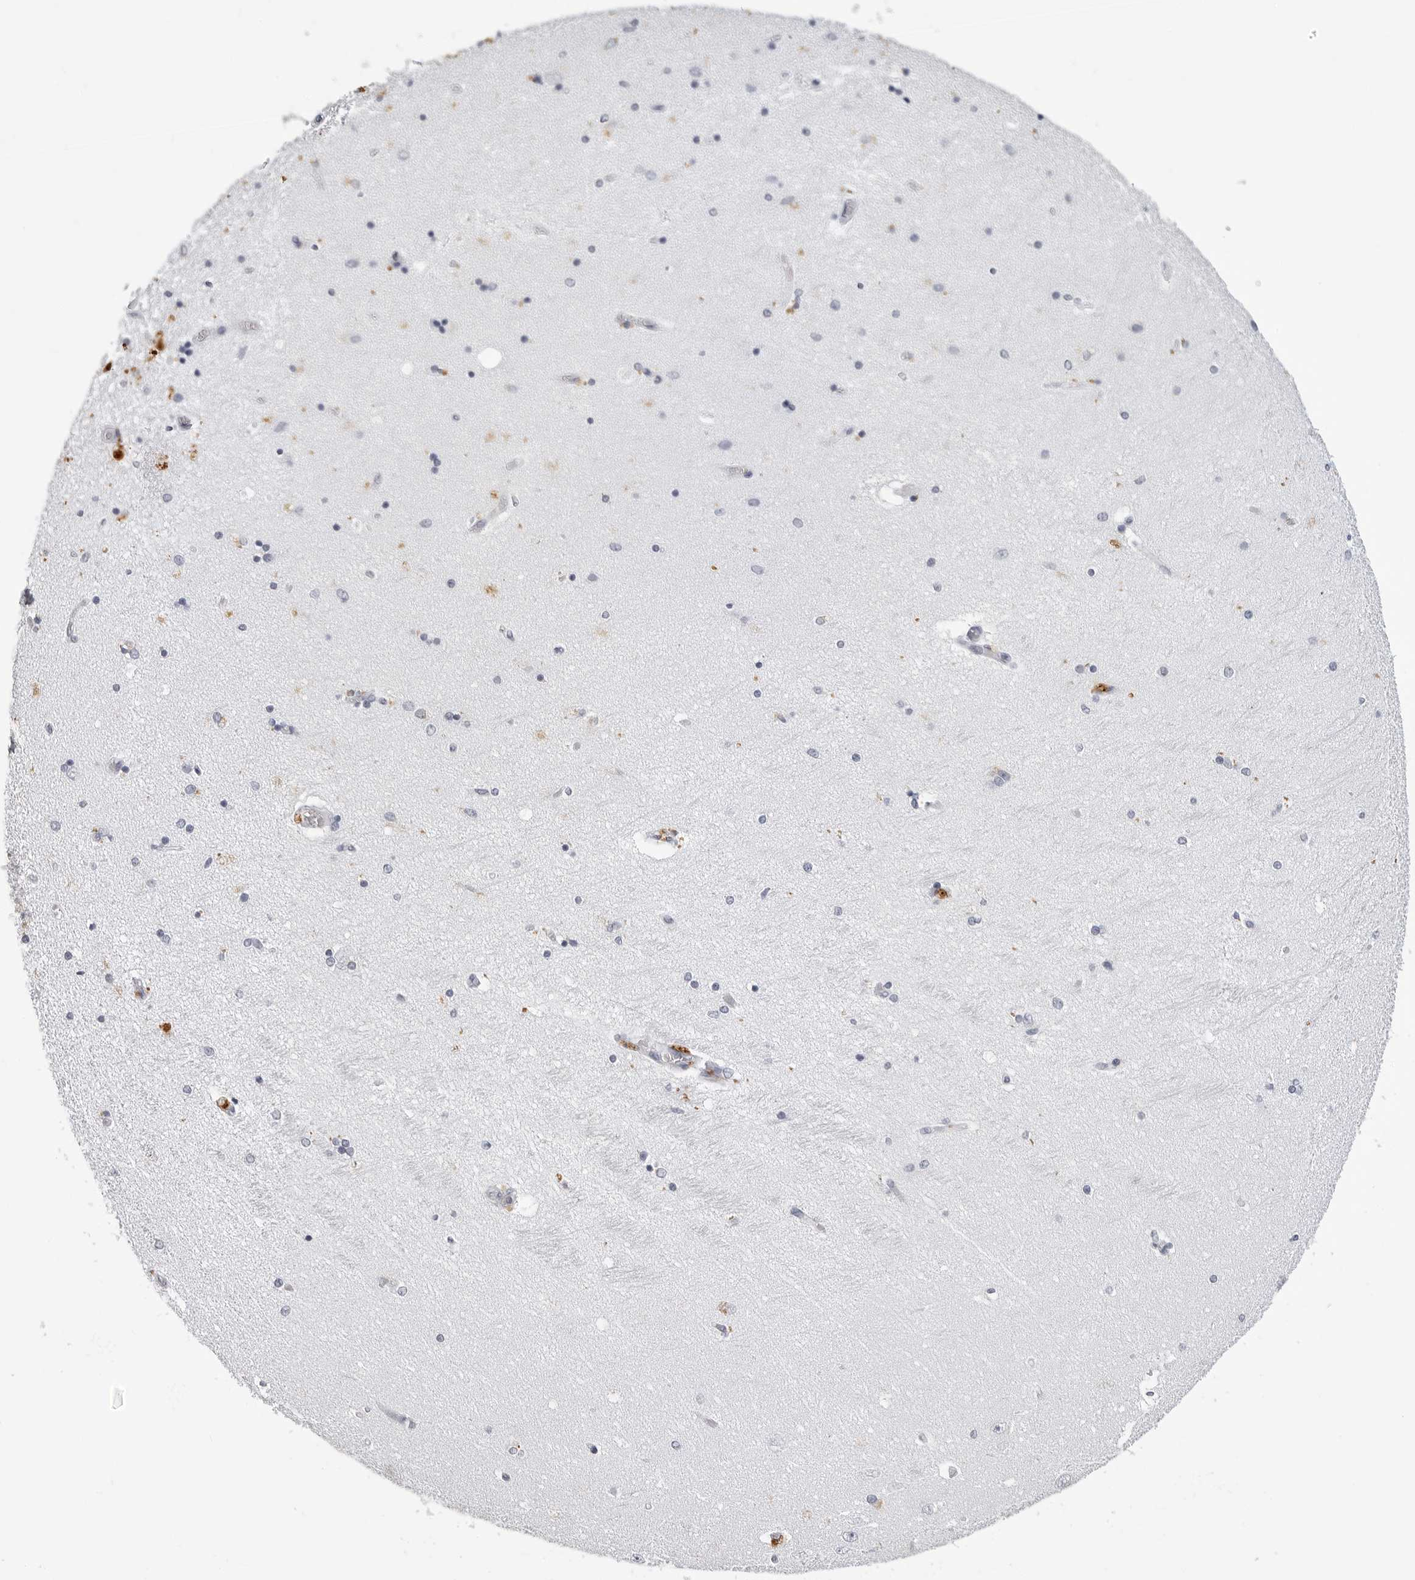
{"staining": {"intensity": "moderate", "quantity": "<25%", "location": "cytoplasmic/membranous"}, "tissue": "hippocampus", "cell_type": "Glial cells", "image_type": "normal", "snomed": [{"axis": "morphology", "description": "Normal tissue, NOS"}, {"axis": "topography", "description": "Hippocampus"}], "caption": "Protein staining reveals moderate cytoplasmic/membranous positivity in about <25% of glial cells in benign hippocampus.", "gene": "LGALS4", "patient": {"sex": "female", "age": 54}}